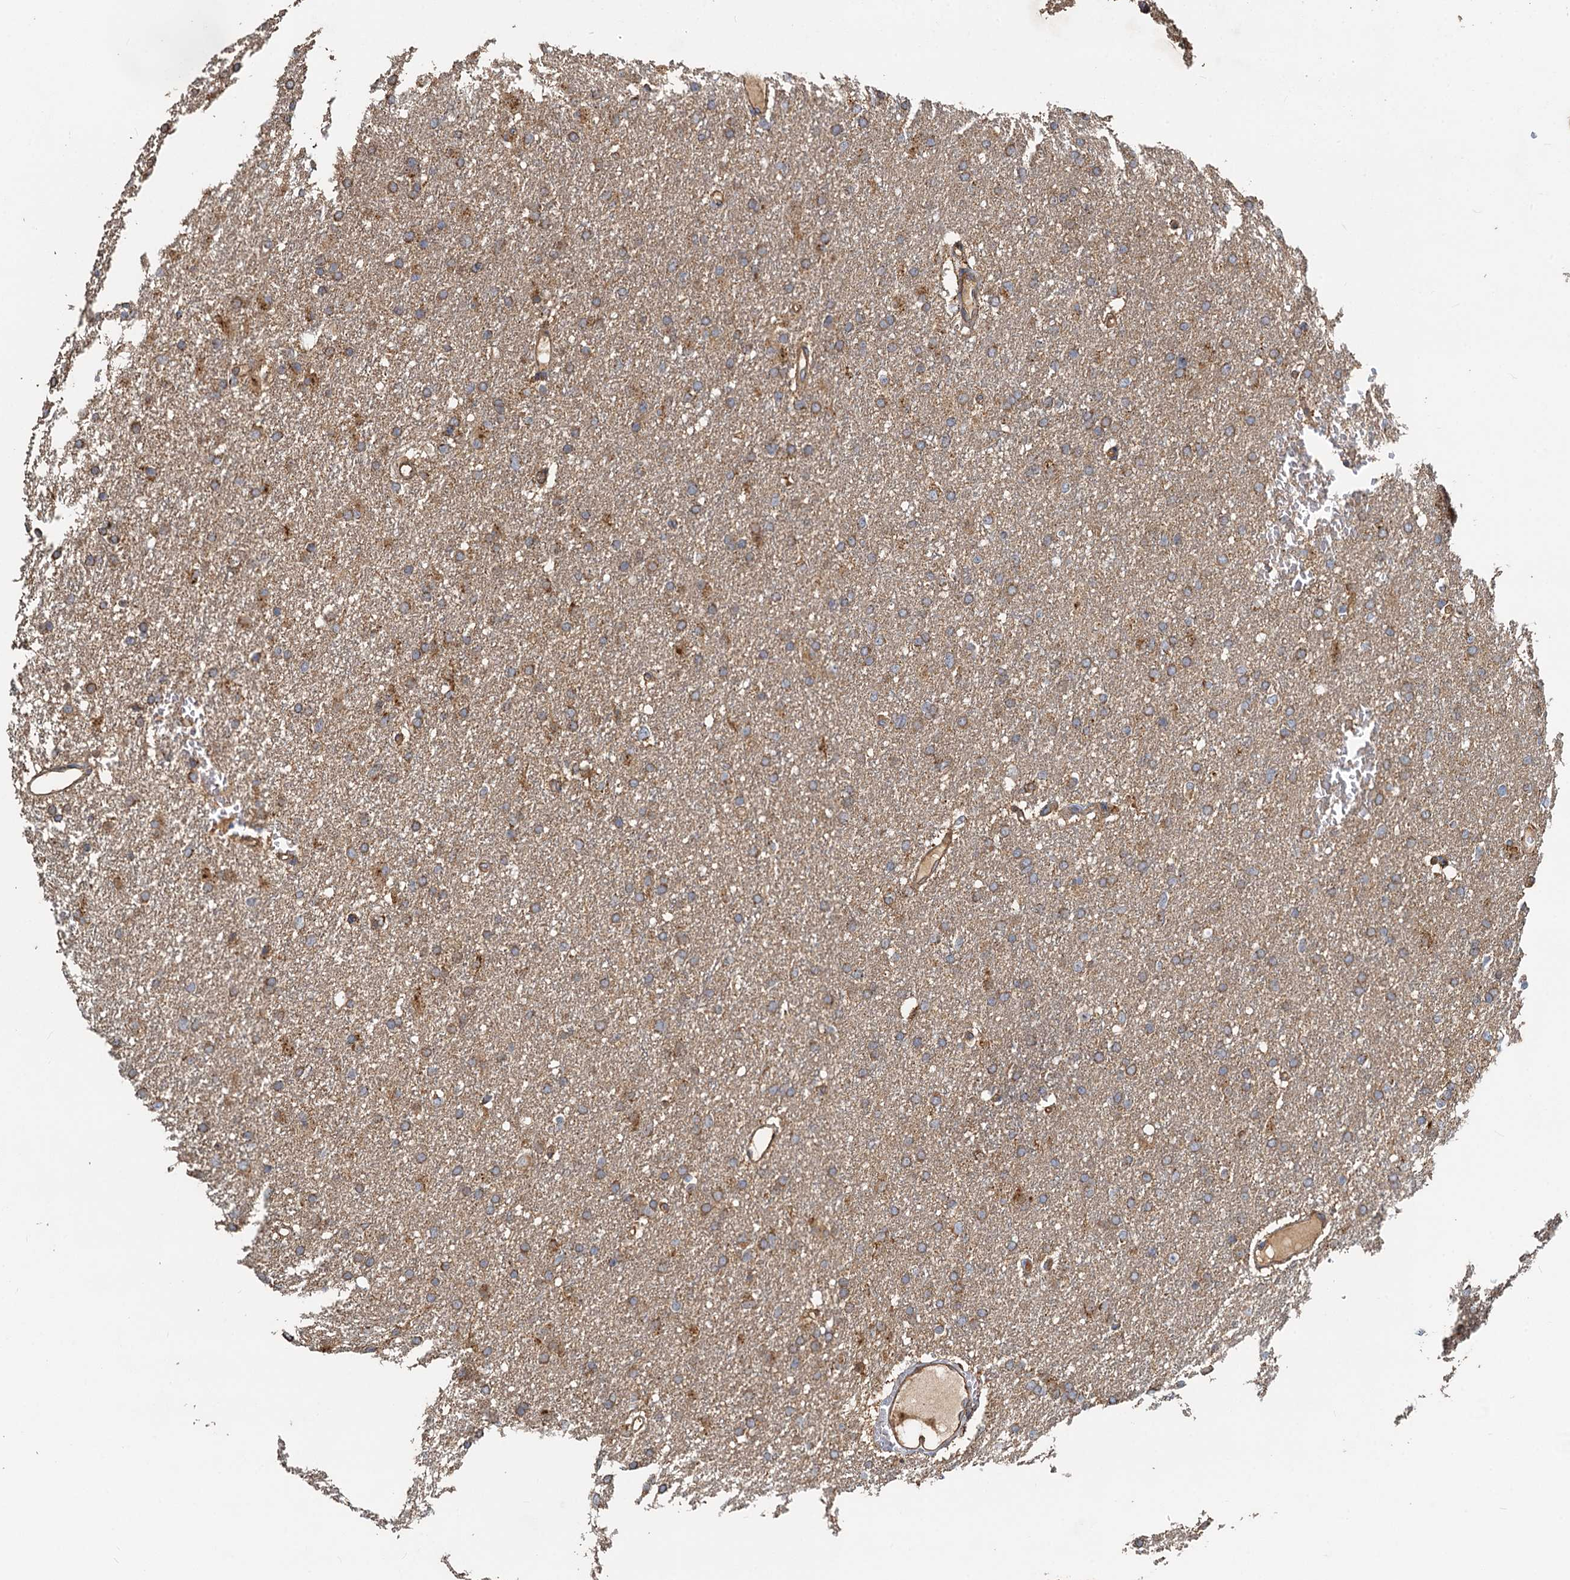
{"staining": {"intensity": "moderate", "quantity": "25%-75%", "location": "cytoplasmic/membranous"}, "tissue": "glioma", "cell_type": "Tumor cells", "image_type": "cancer", "snomed": [{"axis": "morphology", "description": "Glioma, malignant, High grade"}, {"axis": "topography", "description": "Cerebral cortex"}], "caption": "Glioma stained with immunohistochemistry (IHC) reveals moderate cytoplasmic/membranous staining in approximately 25%-75% of tumor cells. The staining was performed using DAB to visualize the protein expression in brown, while the nuclei were stained in blue with hematoxylin (Magnification: 20x).", "gene": "SDS", "patient": {"sex": "female", "age": 36}}